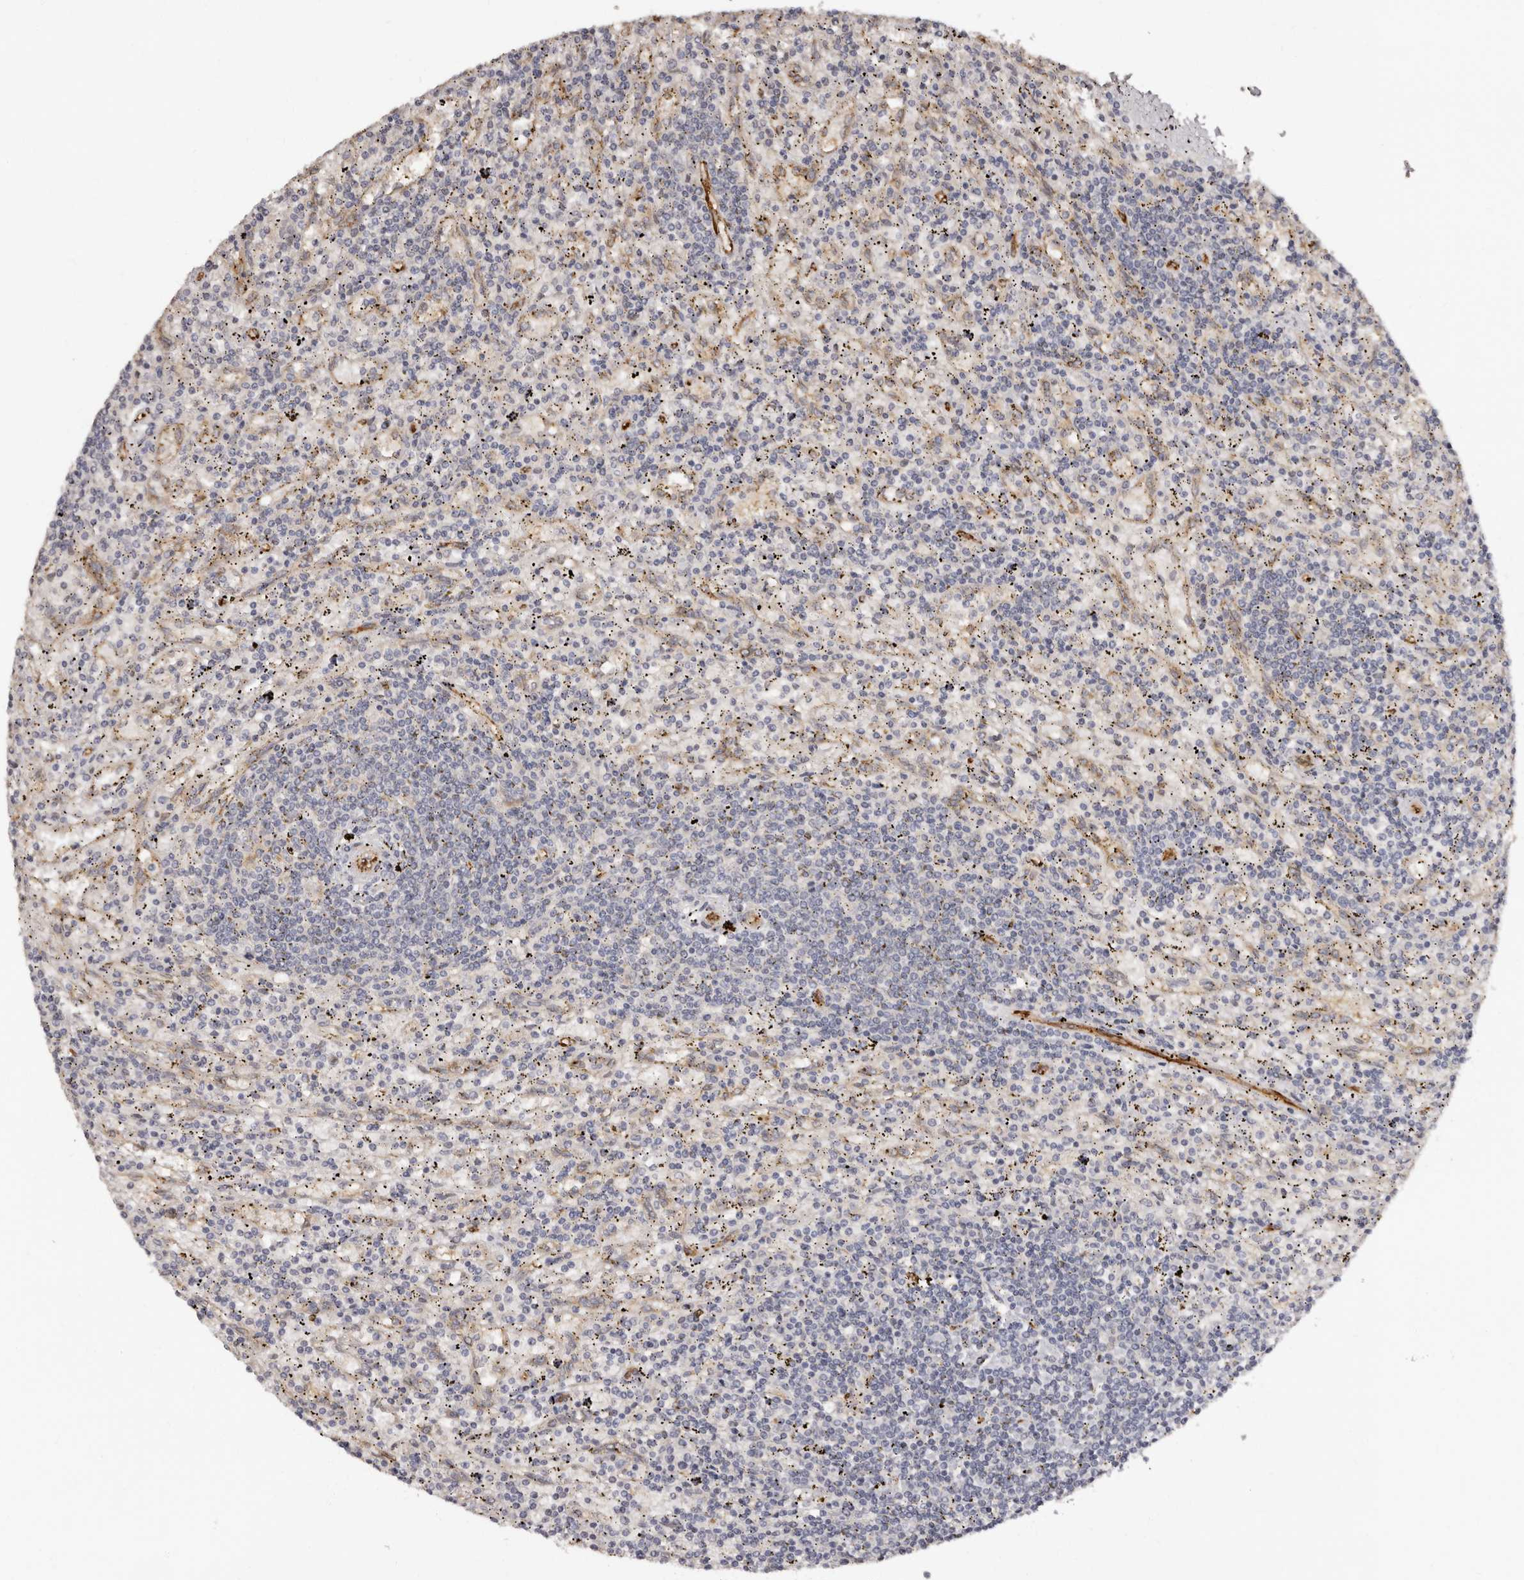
{"staining": {"intensity": "negative", "quantity": "none", "location": "none"}, "tissue": "lymphoma", "cell_type": "Tumor cells", "image_type": "cancer", "snomed": [{"axis": "morphology", "description": "Malignant lymphoma, non-Hodgkin's type, Low grade"}, {"axis": "topography", "description": "Spleen"}], "caption": "Histopathology image shows no significant protein expression in tumor cells of low-grade malignant lymphoma, non-Hodgkin's type.", "gene": "TBC1D22B", "patient": {"sex": "male", "age": 76}}